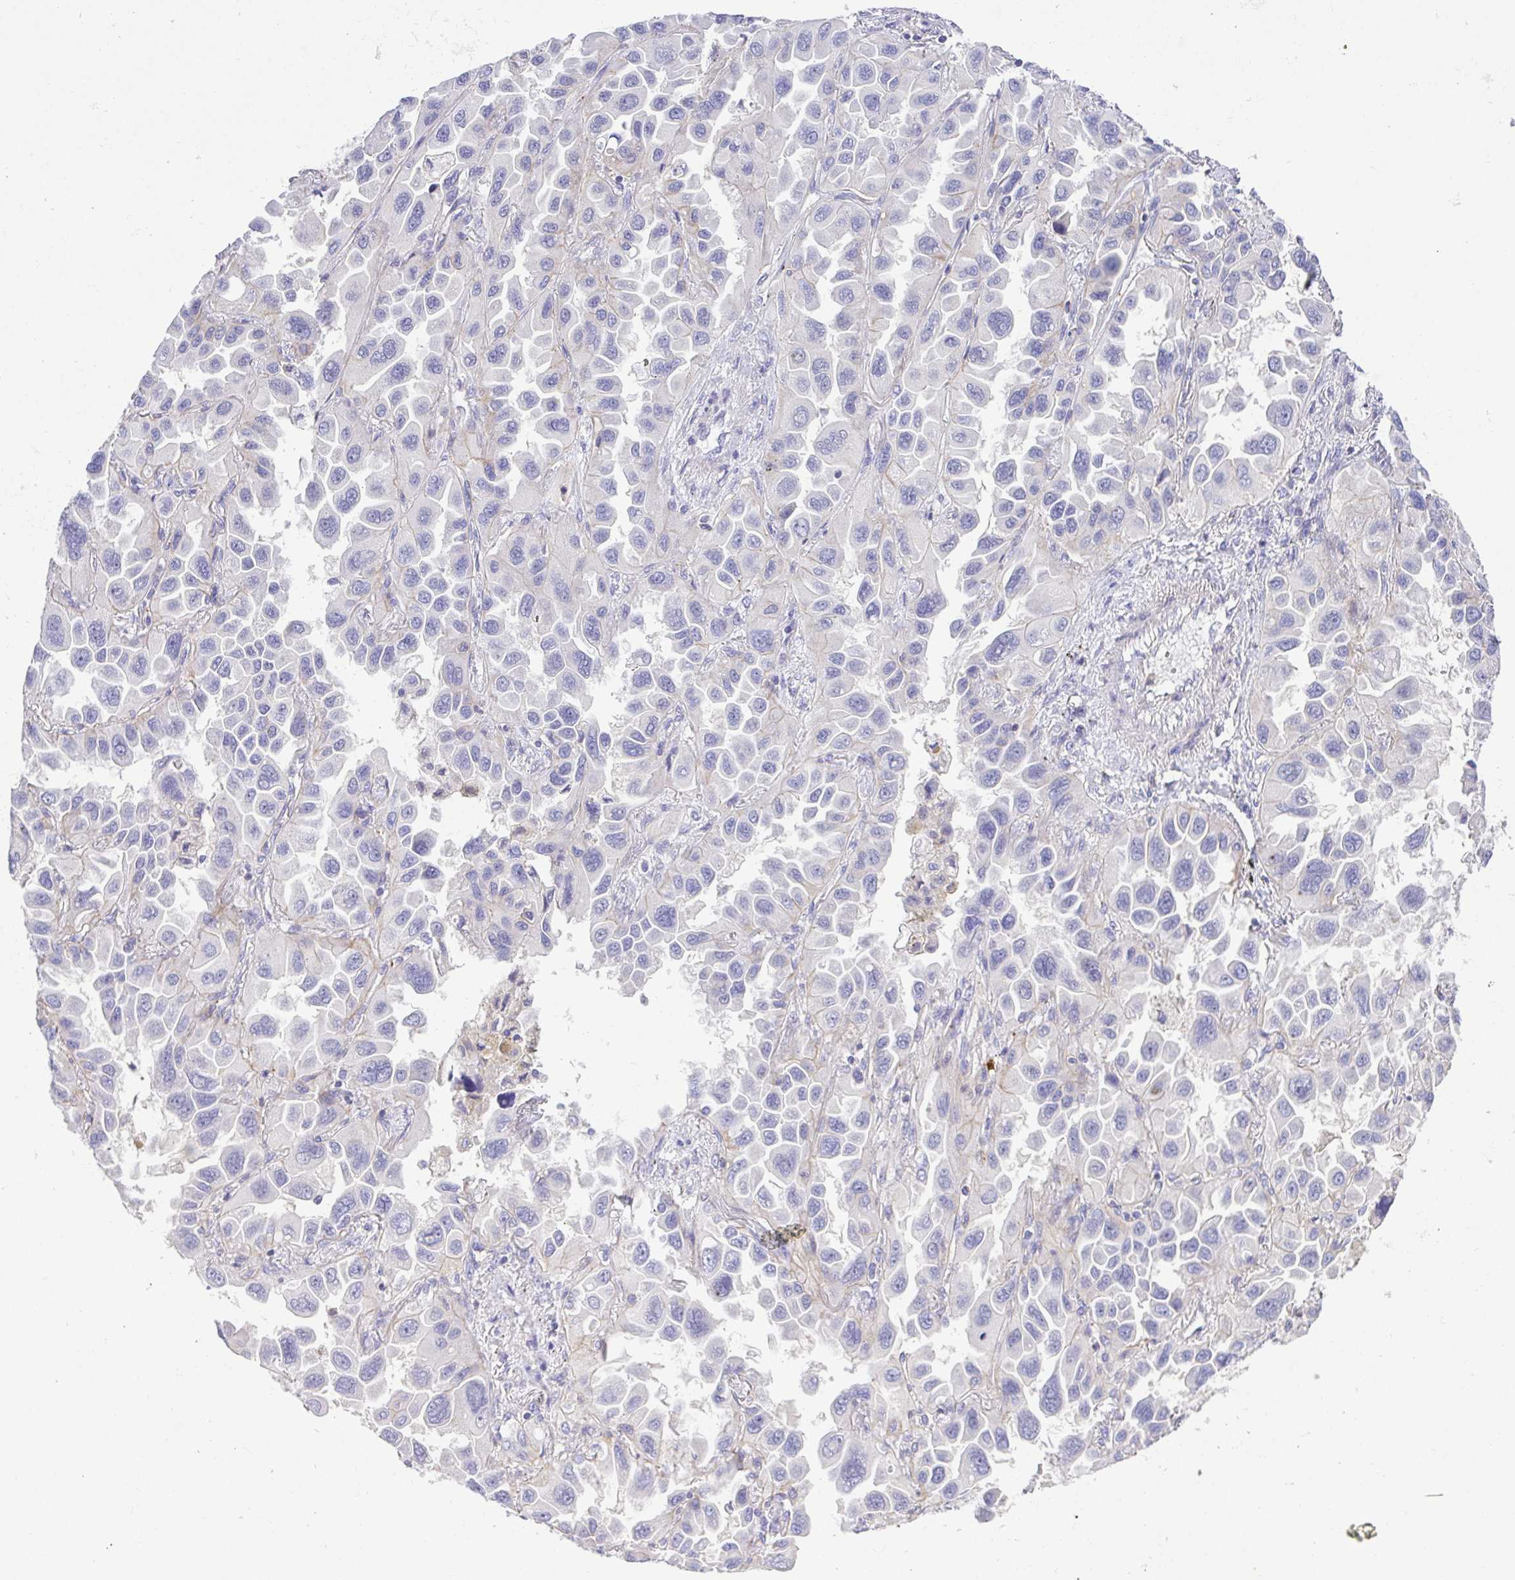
{"staining": {"intensity": "negative", "quantity": "none", "location": "none"}, "tissue": "lung cancer", "cell_type": "Tumor cells", "image_type": "cancer", "snomed": [{"axis": "morphology", "description": "Adenocarcinoma, NOS"}, {"axis": "topography", "description": "Lung"}], "caption": "Tumor cells are negative for brown protein staining in lung cancer (adenocarcinoma).", "gene": "PRR14L", "patient": {"sex": "male", "age": 64}}